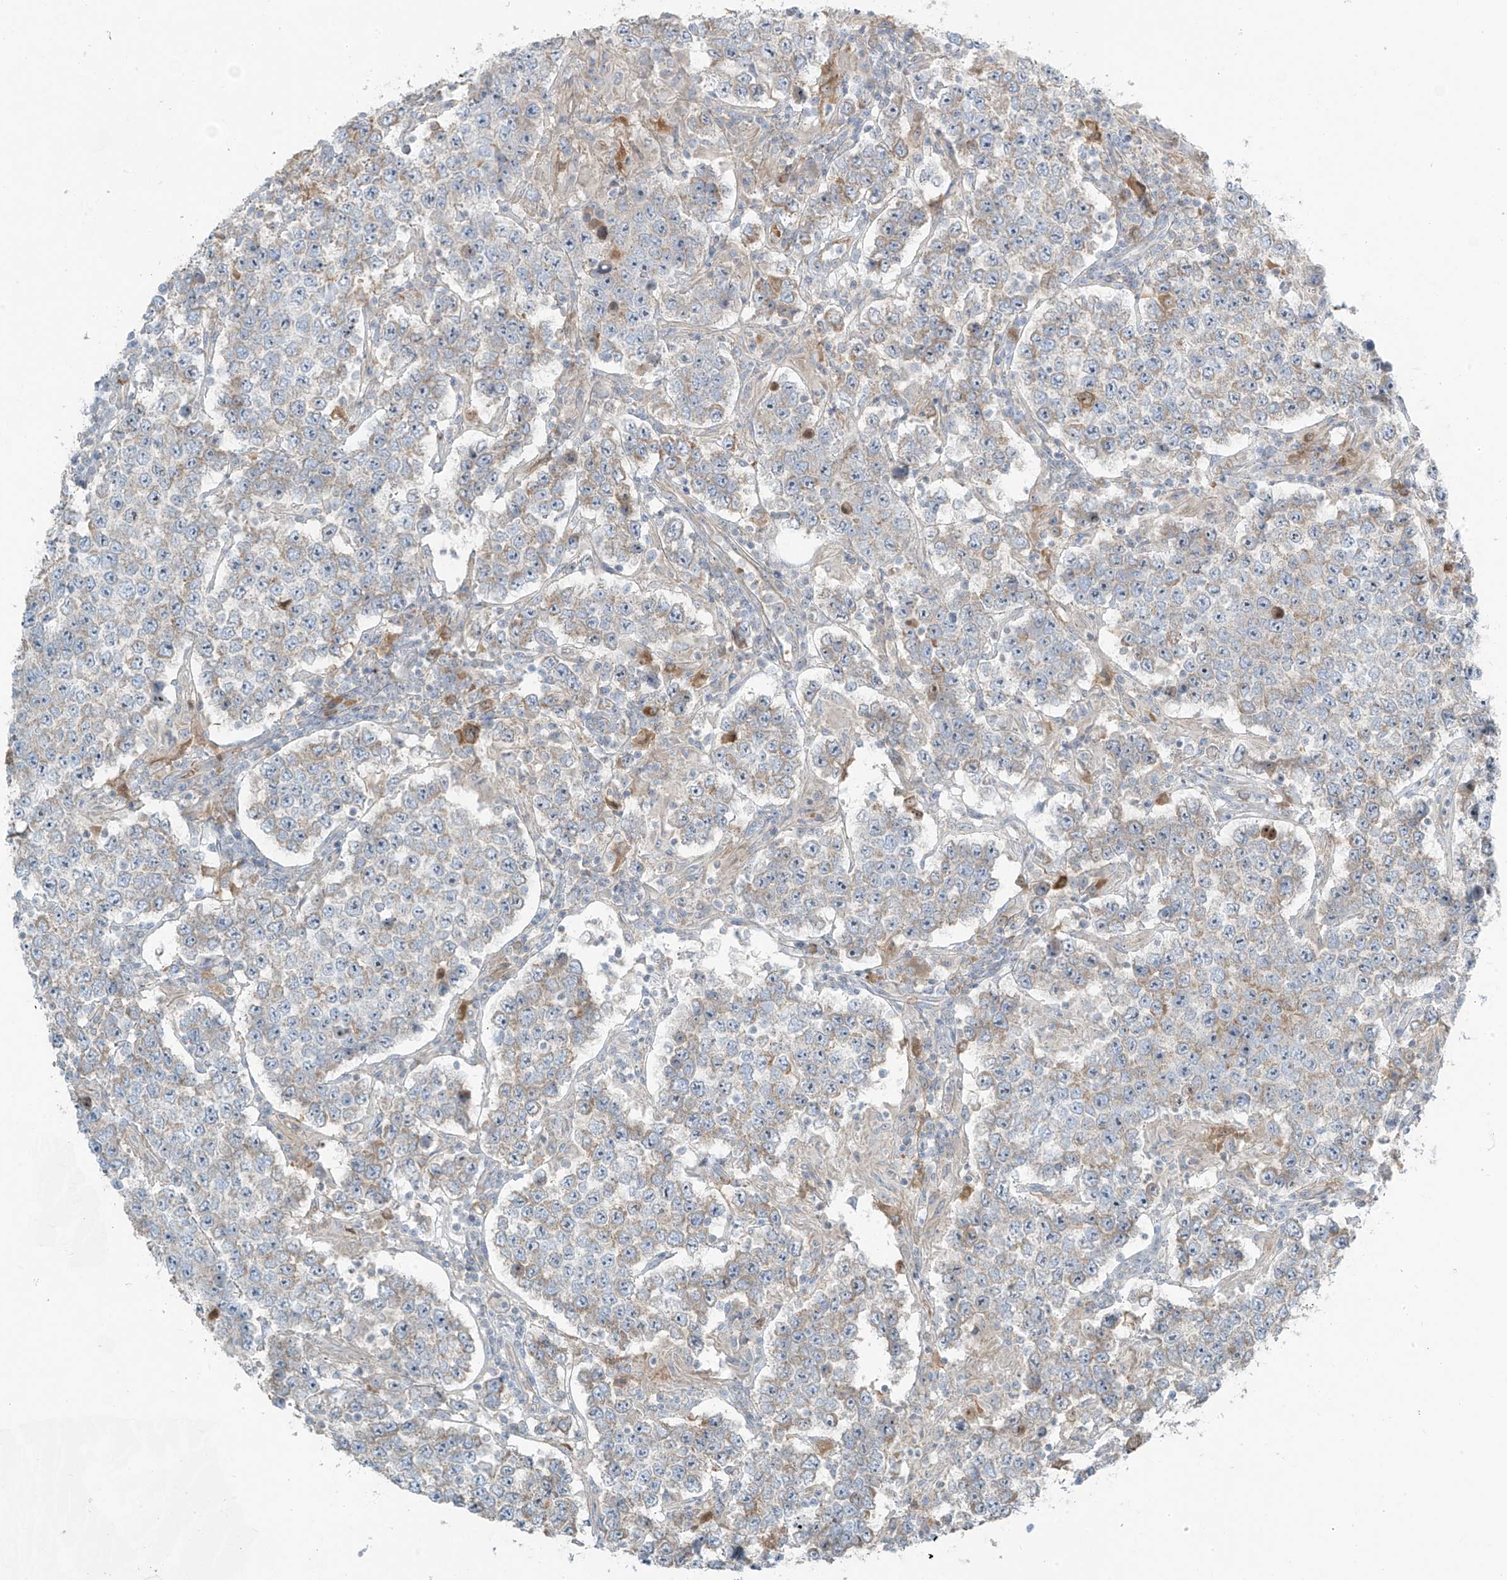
{"staining": {"intensity": "weak", "quantity": "25%-75%", "location": "cytoplasmic/membranous"}, "tissue": "testis cancer", "cell_type": "Tumor cells", "image_type": "cancer", "snomed": [{"axis": "morphology", "description": "Normal tissue, NOS"}, {"axis": "morphology", "description": "Urothelial carcinoma, High grade"}, {"axis": "morphology", "description": "Seminoma, NOS"}, {"axis": "morphology", "description": "Carcinoma, Embryonal, NOS"}, {"axis": "topography", "description": "Urinary bladder"}, {"axis": "topography", "description": "Testis"}], "caption": "High-magnification brightfield microscopy of testis embryonal carcinoma stained with DAB (3,3'-diaminobenzidine) (brown) and counterstained with hematoxylin (blue). tumor cells exhibit weak cytoplasmic/membranous positivity is present in about25%-75% of cells.", "gene": "FAM131C", "patient": {"sex": "male", "age": 41}}